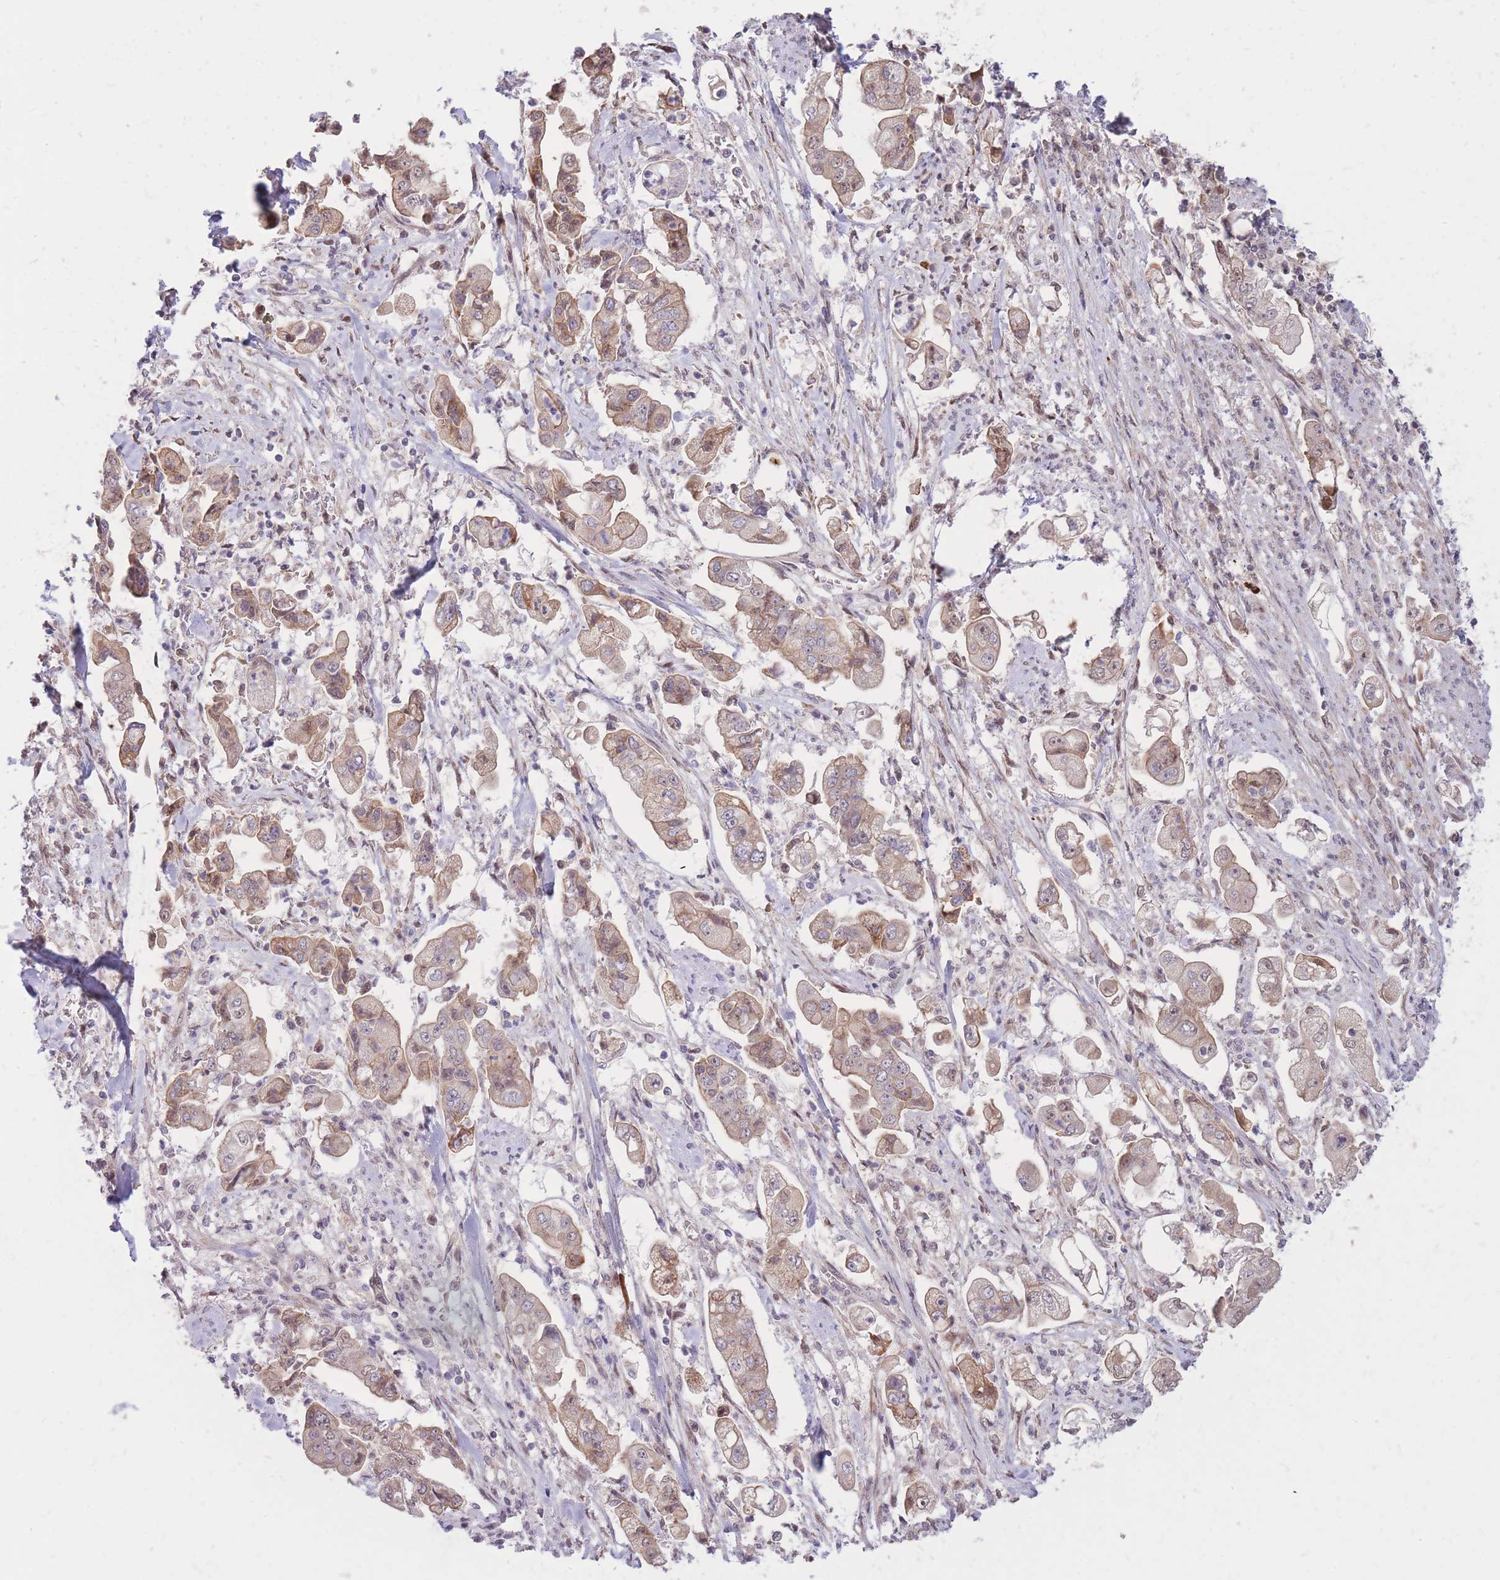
{"staining": {"intensity": "moderate", "quantity": "25%-75%", "location": "cytoplasmic/membranous"}, "tissue": "stomach cancer", "cell_type": "Tumor cells", "image_type": "cancer", "snomed": [{"axis": "morphology", "description": "Adenocarcinoma, NOS"}, {"axis": "topography", "description": "Stomach"}], "caption": "A high-resolution image shows immunohistochemistry (IHC) staining of adenocarcinoma (stomach), which reveals moderate cytoplasmic/membranous expression in about 25%-75% of tumor cells. The staining is performed using DAB (3,3'-diaminobenzidine) brown chromogen to label protein expression. The nuclei are counter-stained blue using hematoxylin.", "gene": "ERICH6B", "patient": {"sex": "male", "age": 62}}